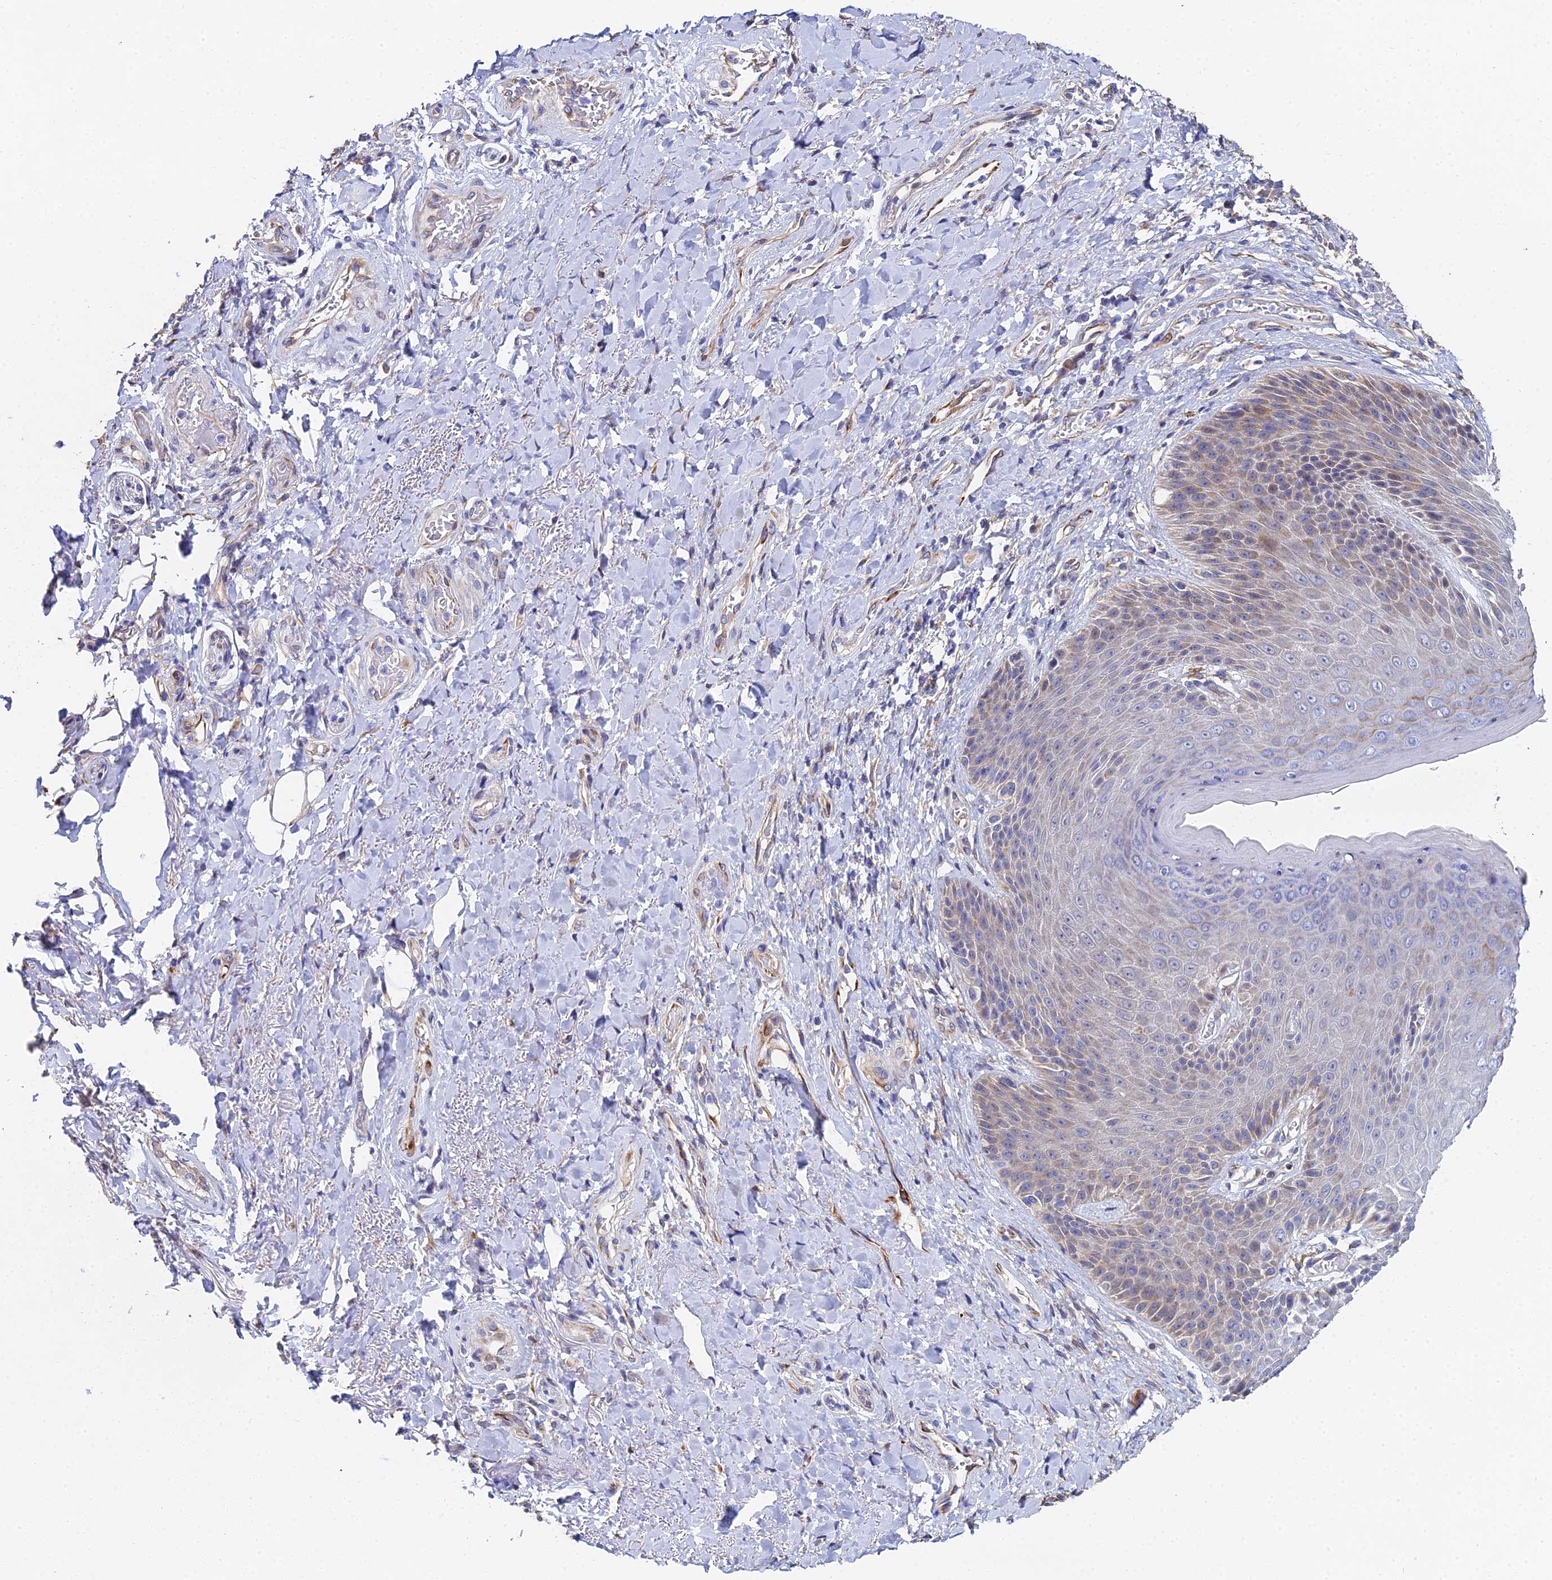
{"staining": {"intensity": "weak", "quantity": "25%-75%", "location": "cytoplasmic/membranous,nuclear"}, "tissue": "skin", "cell_type": "Epidermal cells", "image_type": "normal", "snomed": [{"axis": "morphology", "description": "Normal tissue, NOS"}, {"axis": "topography", "description": "Anal"}], "caption": "DAB immunohistochemical staining of normal skin reveals weak cytoplasmic/membranous,nuclear protein positivity in approximately 25%-75% of epidermal cells. The protein is shown in brown color, while the nuclei are stained blue.", "gene": "ENSG00000268674", "patient": {"sex": "female", "age": 89}}